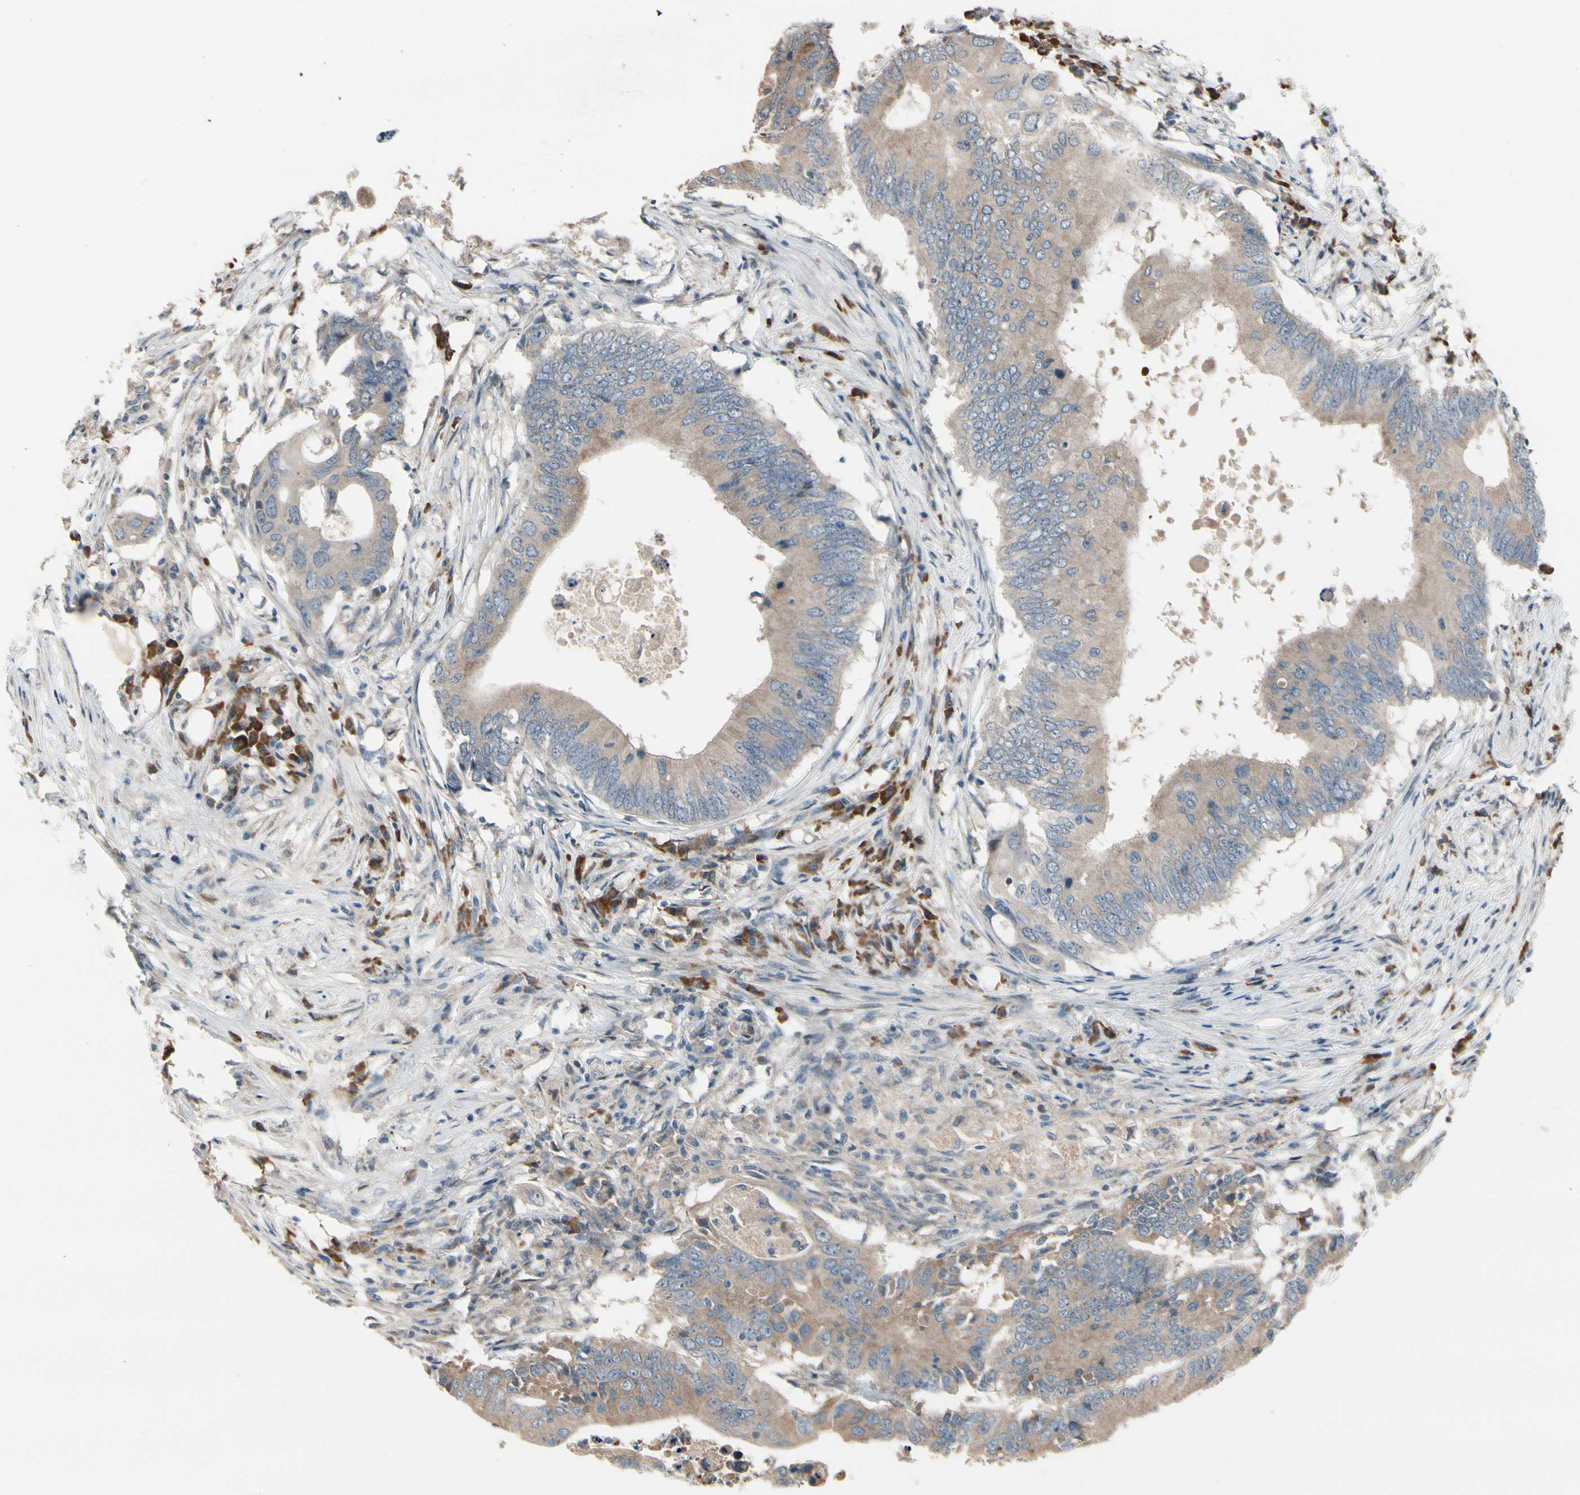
{"staining": {"intensity": "weak", "quantity": ">75%", "location": "cytoplasmic/membranous"}, "tissue": "colorectal cancer", "cell_type": "Tumor cells", "image_type": "cancer", "snomed": [{"axis": "morphology", "description": "Adenocarcinoma, NOS"}, {"axis": "topography", "description": "Colon"}], "caption": "Colorectal adenocarcinoma stained with DAB (3,3'-diaminobenzidine) immunohistochemistry demonstrates low levels of weak cytoplasmic/membranous expression in approximately >75% of tumor cells.", "gene": "SNX29", "patient": {"sex": "male", "age": 71}}